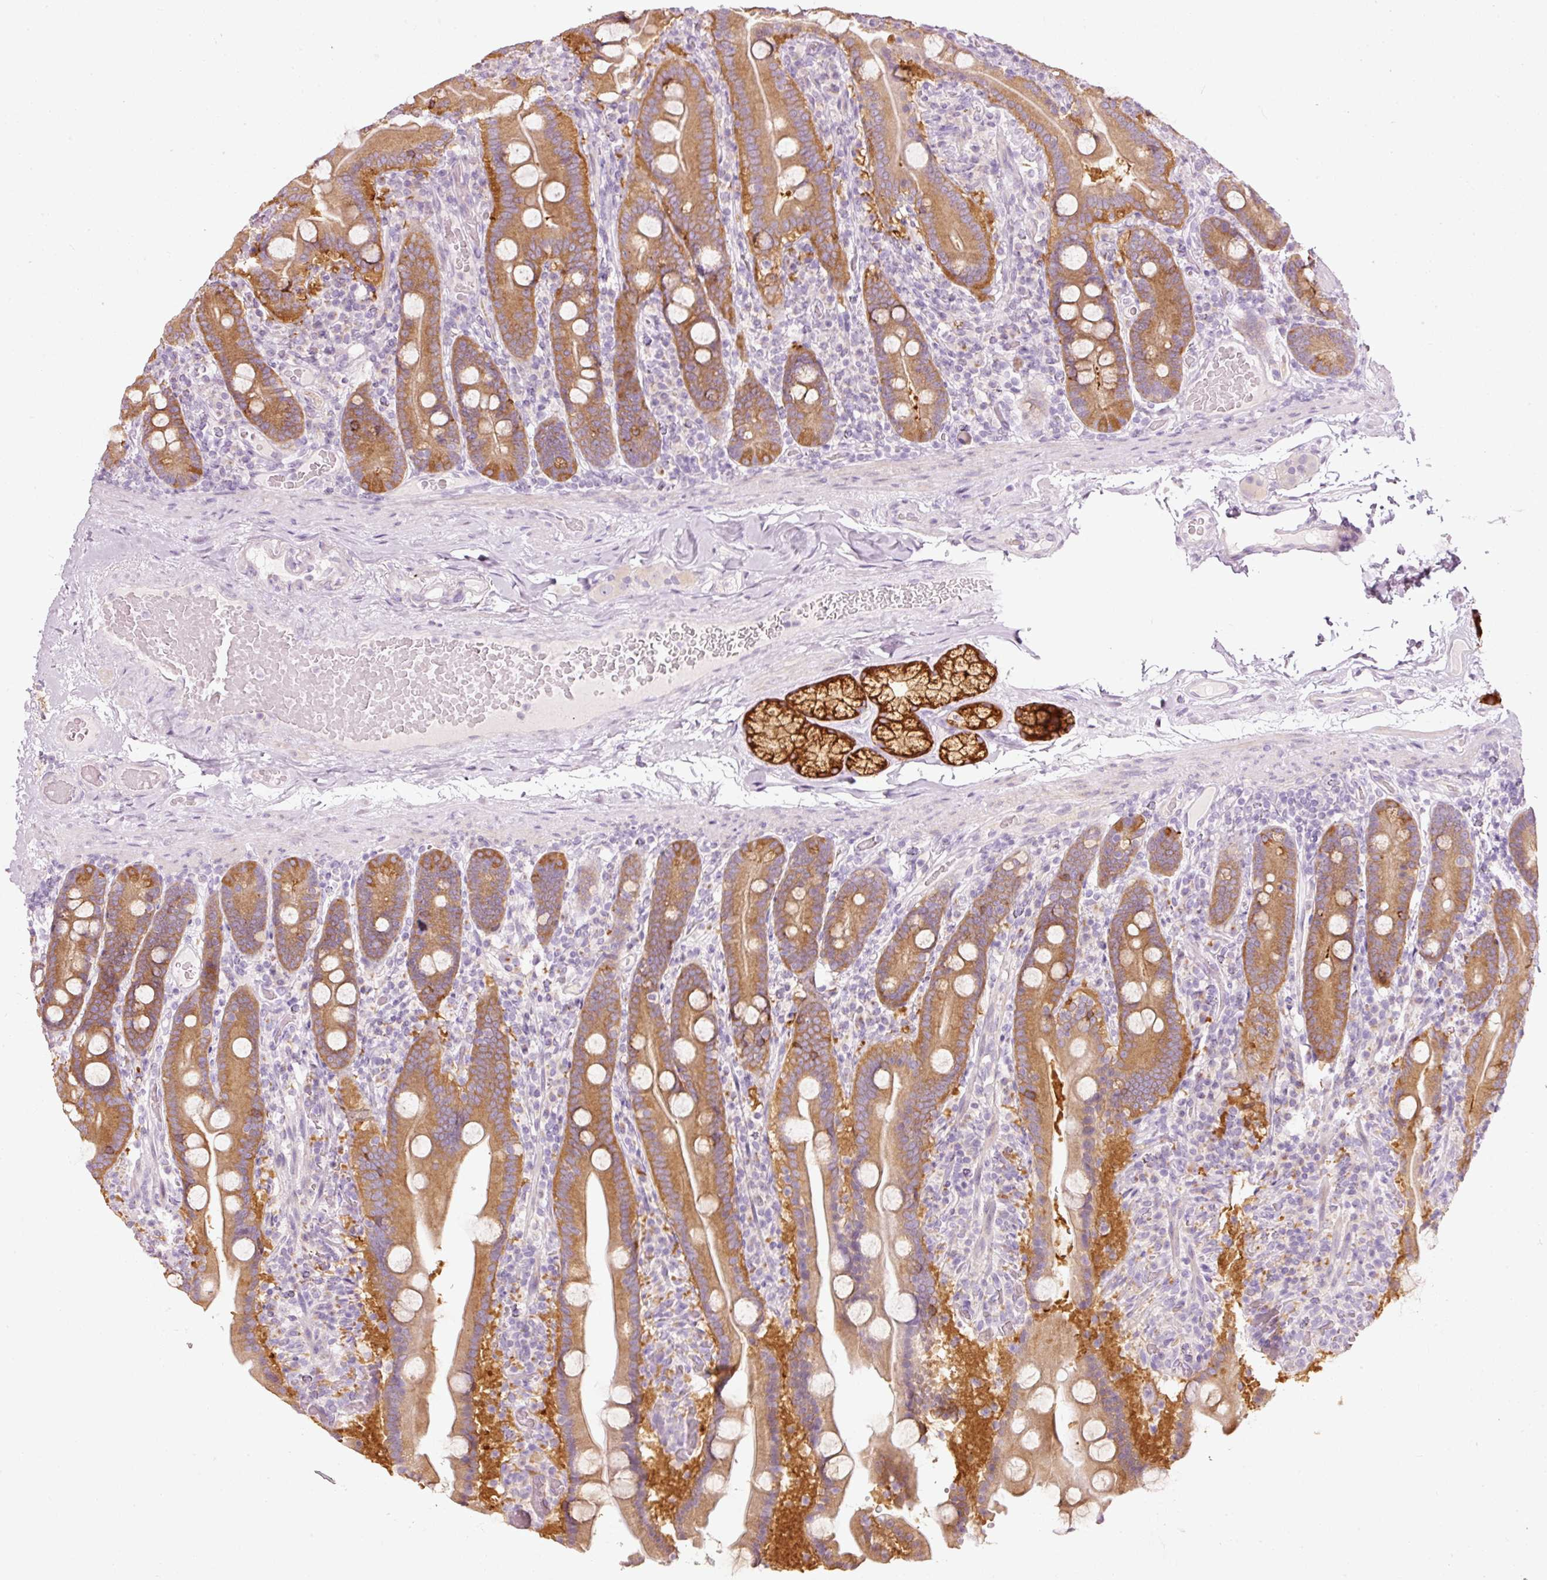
{"staining": {"intensity": "moderate", "quantity": ">75%", "location": "cytoplasmic/membranous"}, "tissue": "duodenum", "cell_type": "Glandular cells", "image_type": "normal", "snomed": [{"axis": "morphology", "description": "Normal tissue, NOS"}, {"axis": "topography", "description": "Duodenum"}], "caption": "Immunohistochemical staining of unremarkable human duodenum shows medium levels of moderate cytoplasmic/membranous positivity in approximately >75% of glandular cells. (IHC, brightfield microscopy, high magnification).", "gene": "PDXDC1", "patient": {"sex": "male", "age": 55}}